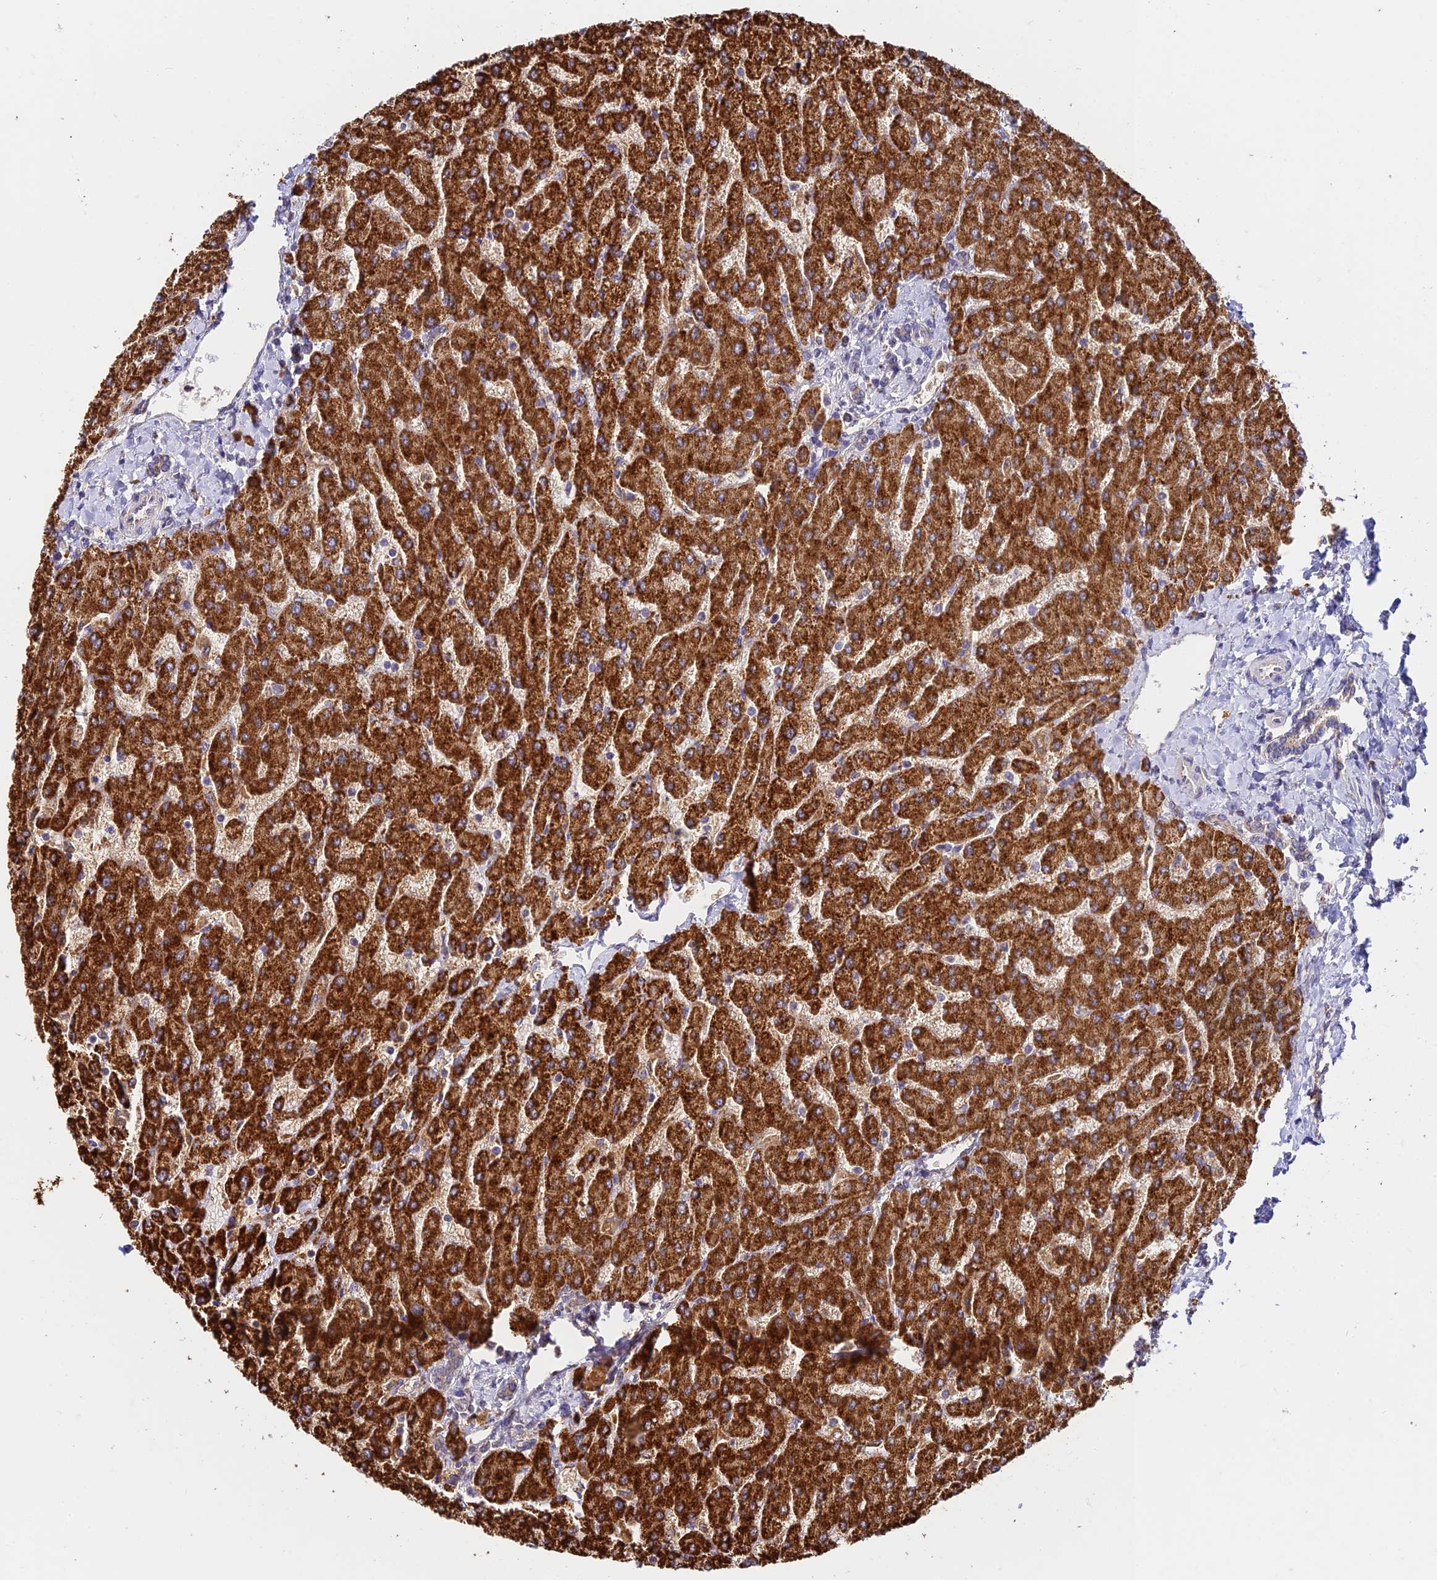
{"staining": {"intensity": "weak", "quantity": ">75%", "location": "cytoplasmic/membranous"}, "tissue": "liver", "cell_type": "Cholangiocytes", "image_type": "normal", "snomed": [{"axis": "morphology", "description": "Normal tissue, NOS"}, {"axis": "topography", "description": "Liver"}], "caption": "Protein analysis of normal liver reveals weak cytoplasmic/membranous positivity in approximately >75% of cholangiocytes.", "gene": "C3orf20", "patient": {"sex": "male", "age": 55}}